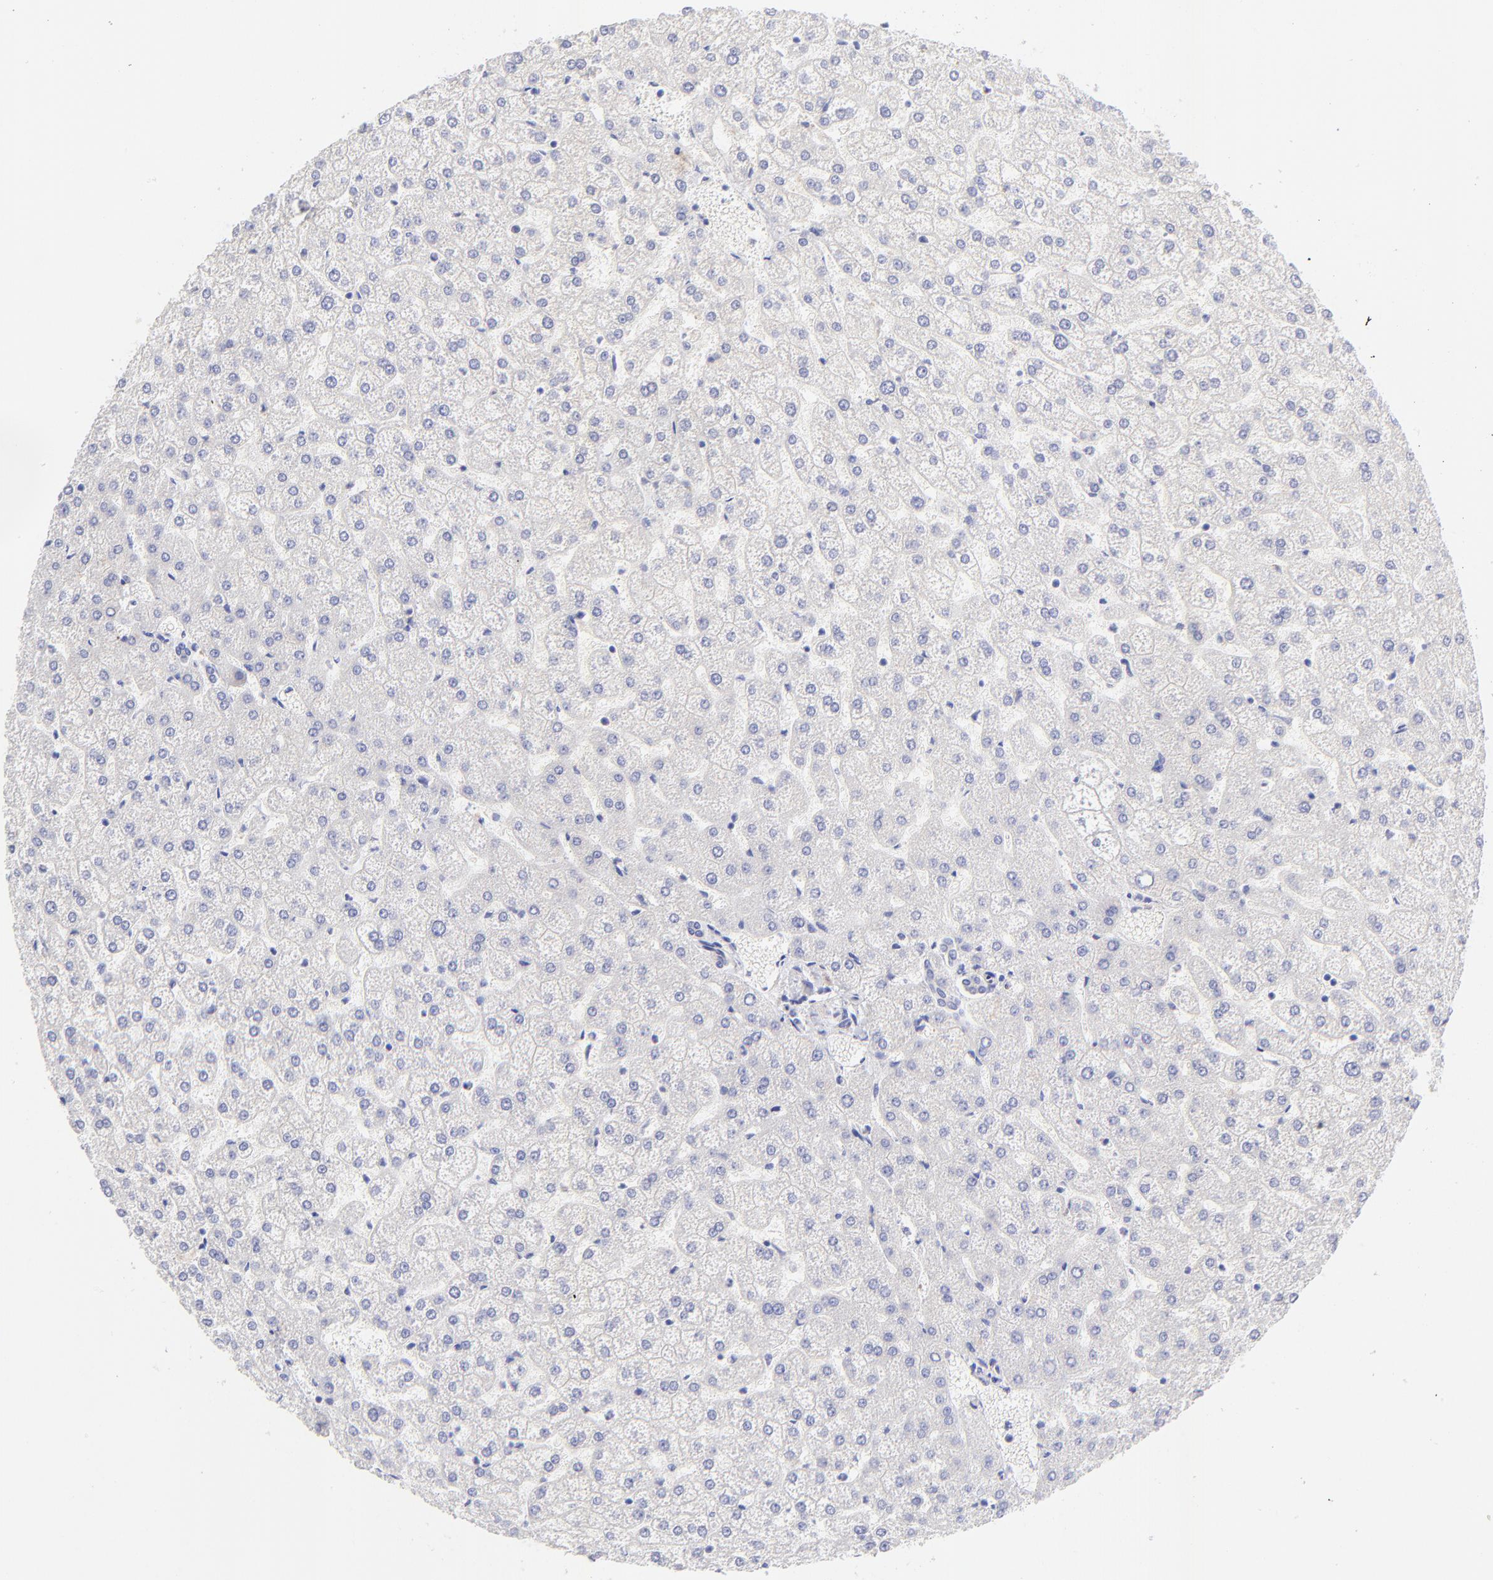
{"staining": {"intensity": "negative", "quantity": "none", "location": "none"}, "tissue": "liver", "cell_type": "Cholangiocytes", "image_type": "normal", "snomed": [{"axis": "morphology", "description": "Normal tissue, NOS"}, {"axis": "topography", "description": "Liver"}], "caption": "Immunohistochemistry (IHC) of unremarkable liver displays no positivity in cholangiocytes. The staining is performed using DAB (3,3'-diaminobenzidine) brown chromogen with nuclei counter-stained in using hematoxylin.", "gene": "KLF4", "patient": {"sex": "female", "age": 32}}